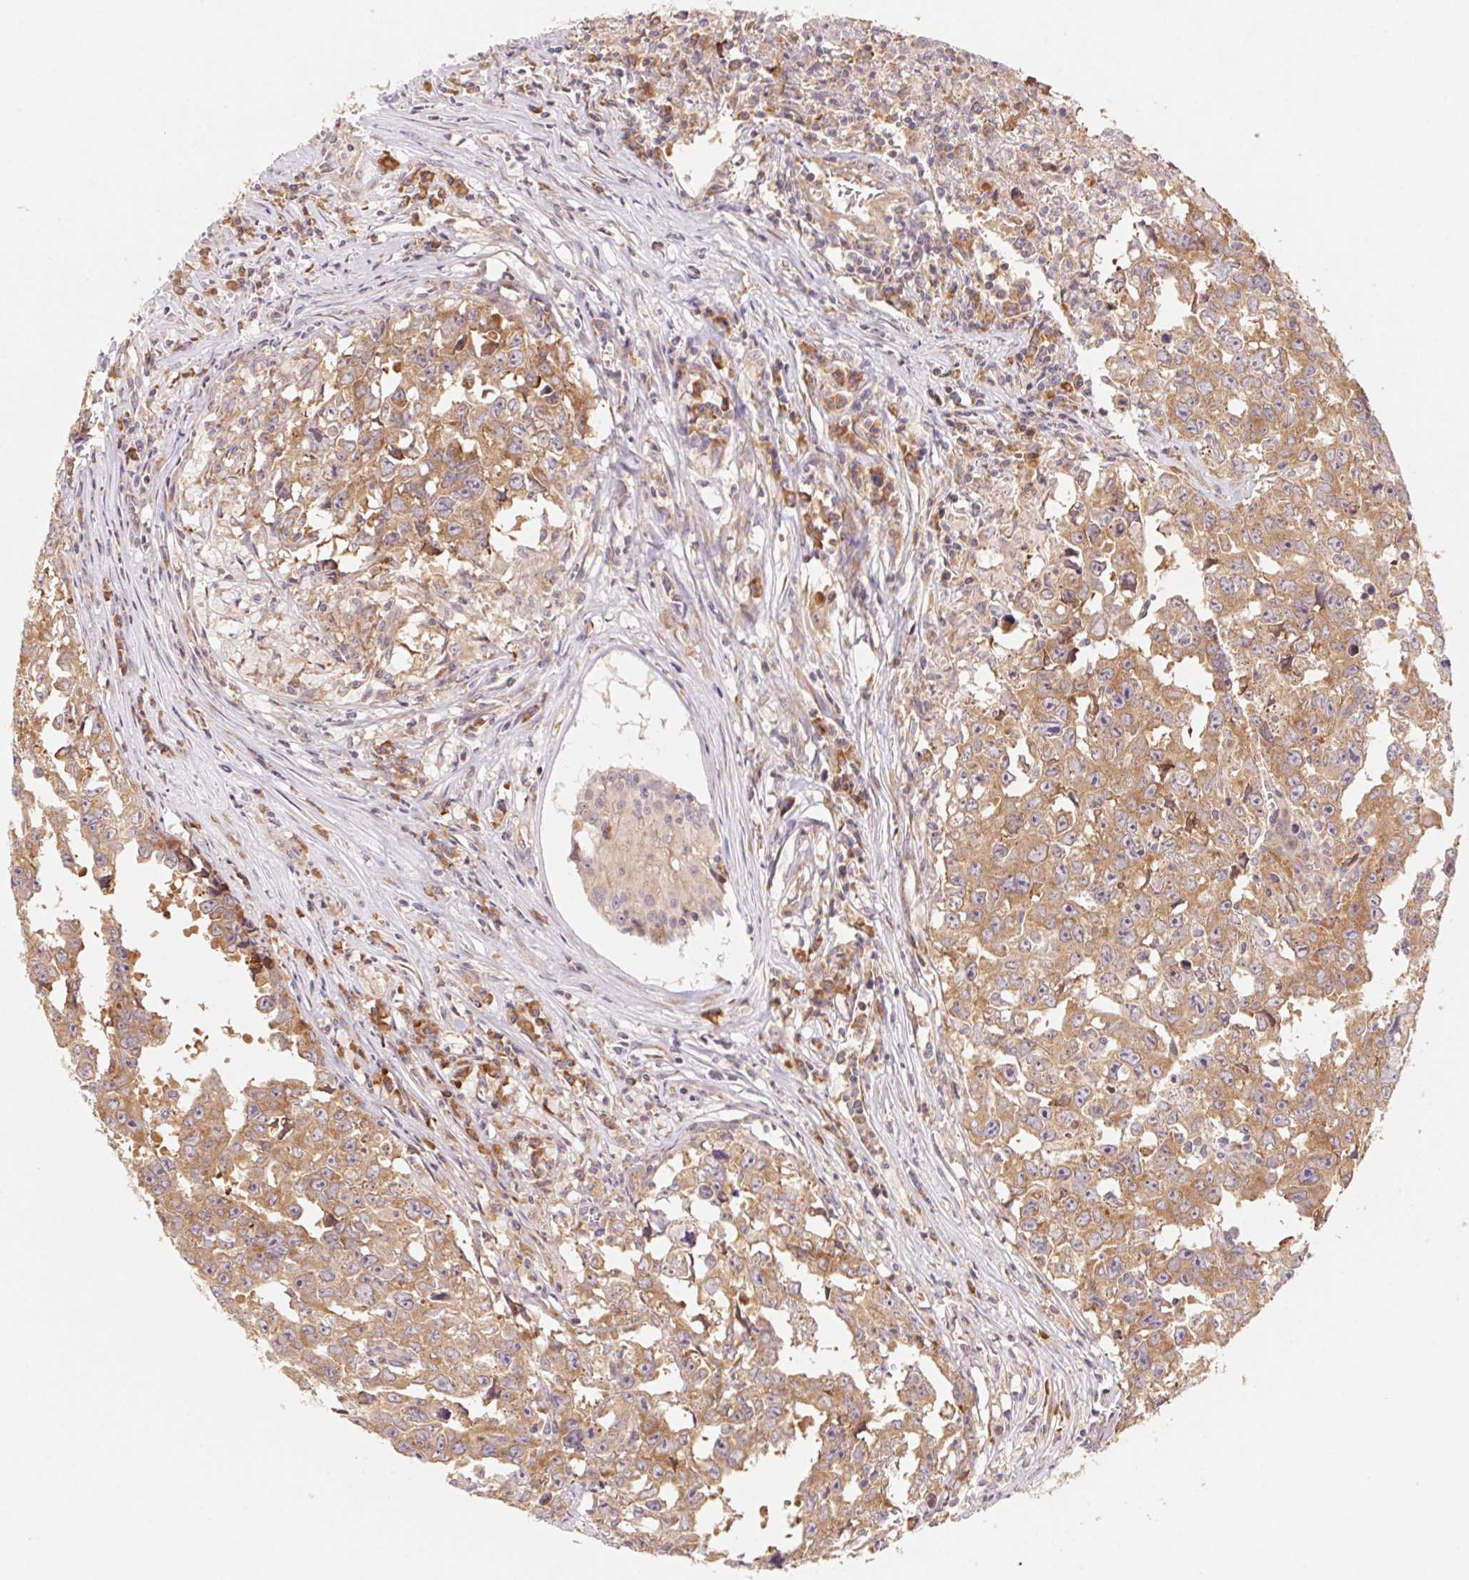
{"staining": {"intensity": "moderate", "quantity": ">75%", "location": "cytoplasmic/membranous"}, "tissue": "testis cancer", "cell_type": "Tumor cells", "image_type": "cancer", "snomed": [{"axis": "morphology", "description": "Carcinoma, Embryonal, NOS"}, {"axis": "topography", "description": "Testis"}], "caption": "Tumor cells demonstrate medium levels of moderate cytoplasmic/membranous expression in approximately >75% of cells in testis cancer (embryonal carcinoma).", "gene": "RPL27A", "patient": {"sex": "male", "age": 22}}